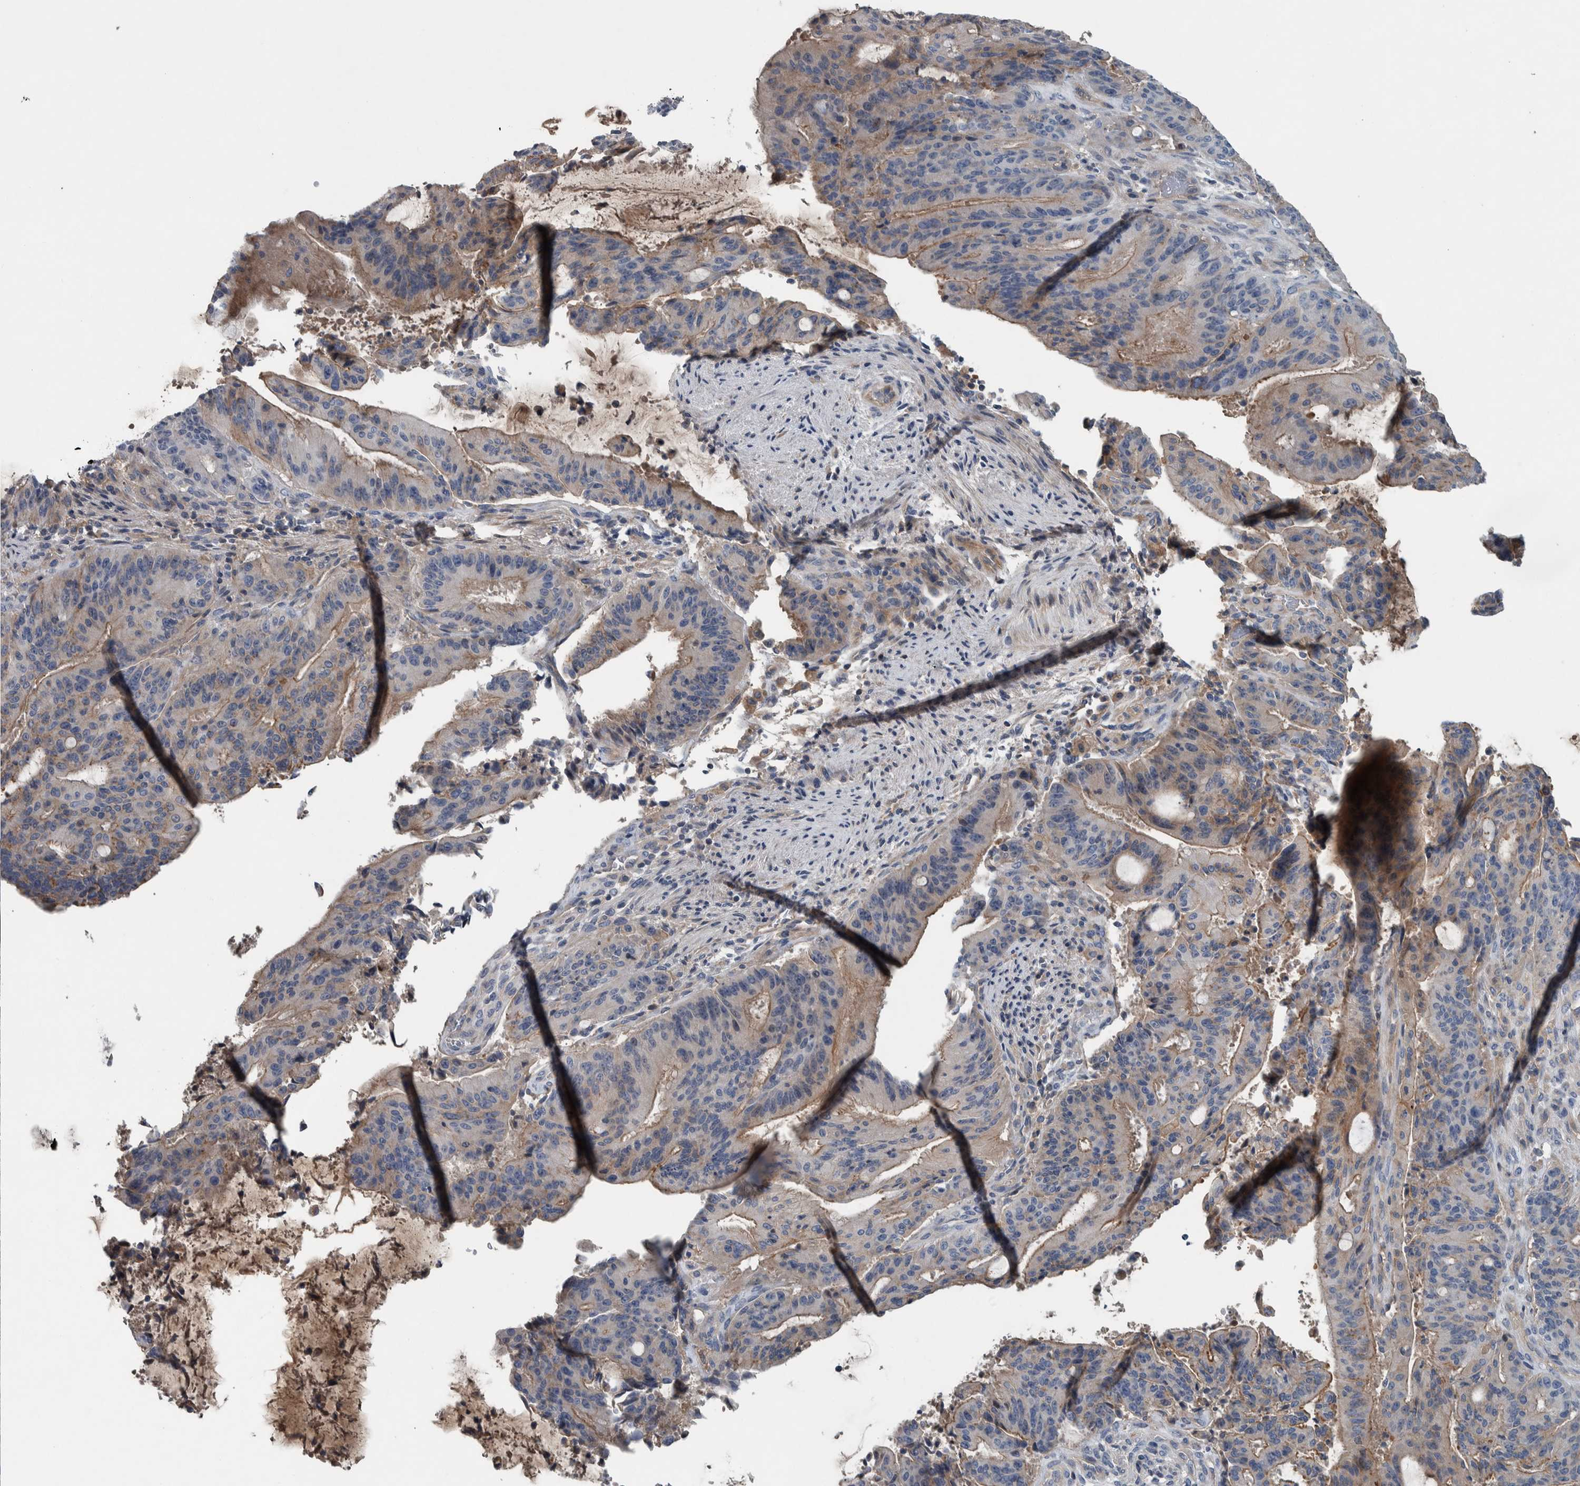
{"staining": {"intensity": "weak", "quantity": "25%-75%", "location": "cytoplasmic/membranous"}, "tissue": "liver cancer", "cell_type": "Tumor cells", "image_type": "cancer", "snomed": [{"axis": "morphology", "description": "Normal tissue, NOS"}, {"axis": "morphology", "description": "Cholangiocarcinoma"}, {"axis": "topography", "description": "Liver"}, {"axis": "topography", "description": "Peripheral nerve tissue"}], "caption": "Immunohistochemical staining of human liver cancer exhibits low levels of weak cytoplasmic/membranous protein expression in approximately 25%-75% of tumor cells. (IHC, brightfield microscopy, high magnification).", "gene": "SERPINC1", "patient": {"sex": "female", "age": 73}}